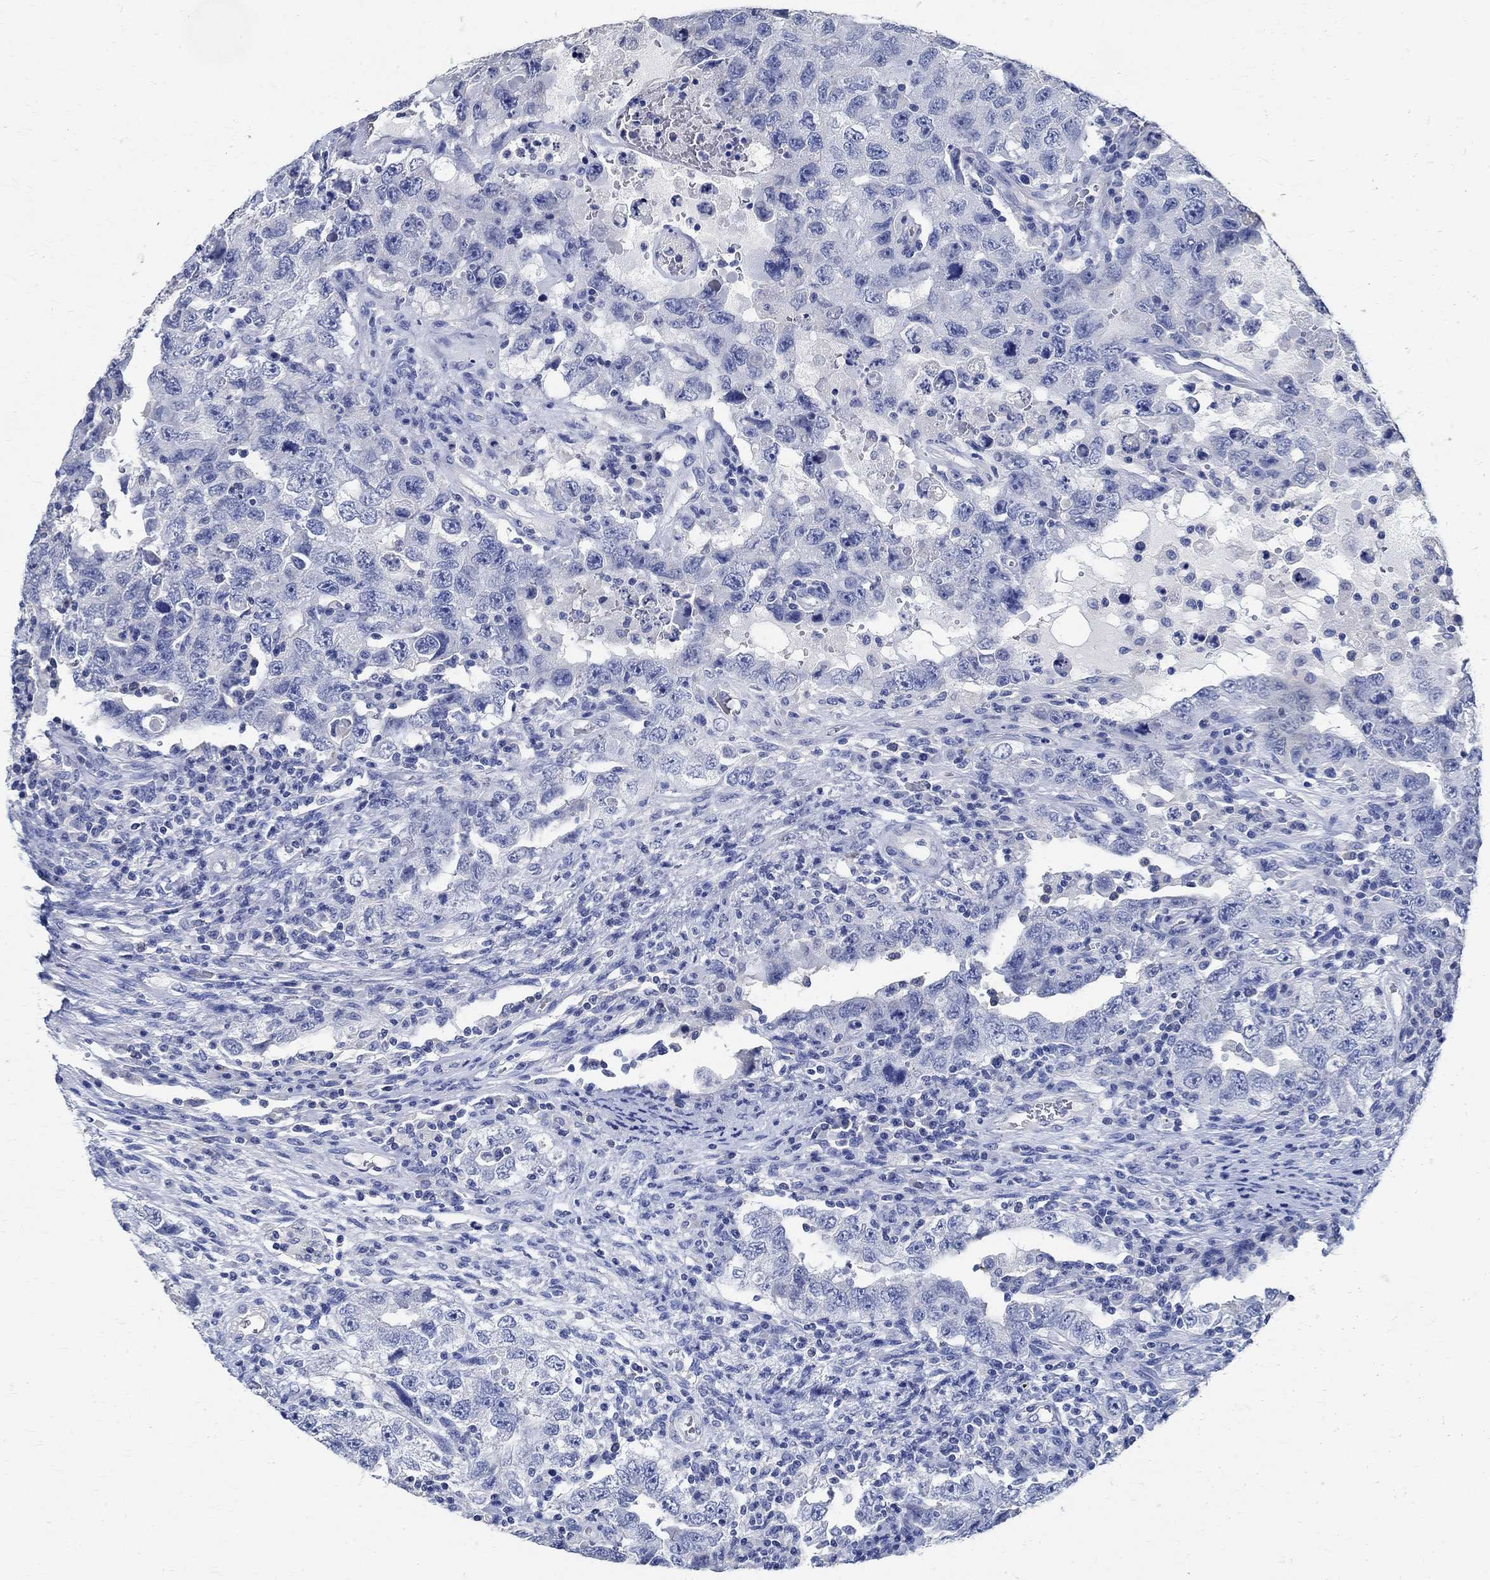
{"staining": {"intensity": "negative", "quantity": "none", "location": "none"}, "tissue": "testis cancer", "cell_type": "Tumor cells", "image_type": "cancer", "snomed": [{"axis": "morphology", "description": "Carcinoma, Embryonal, NOS"}, {"axis": "topography", "description": "Testis"}], "caption": "The histopathology image exhibits no staining of tumor cells in embryonal carcinoma (testis).", "gene": "PRX", "patient": {"sex": "male", "age": 26}}